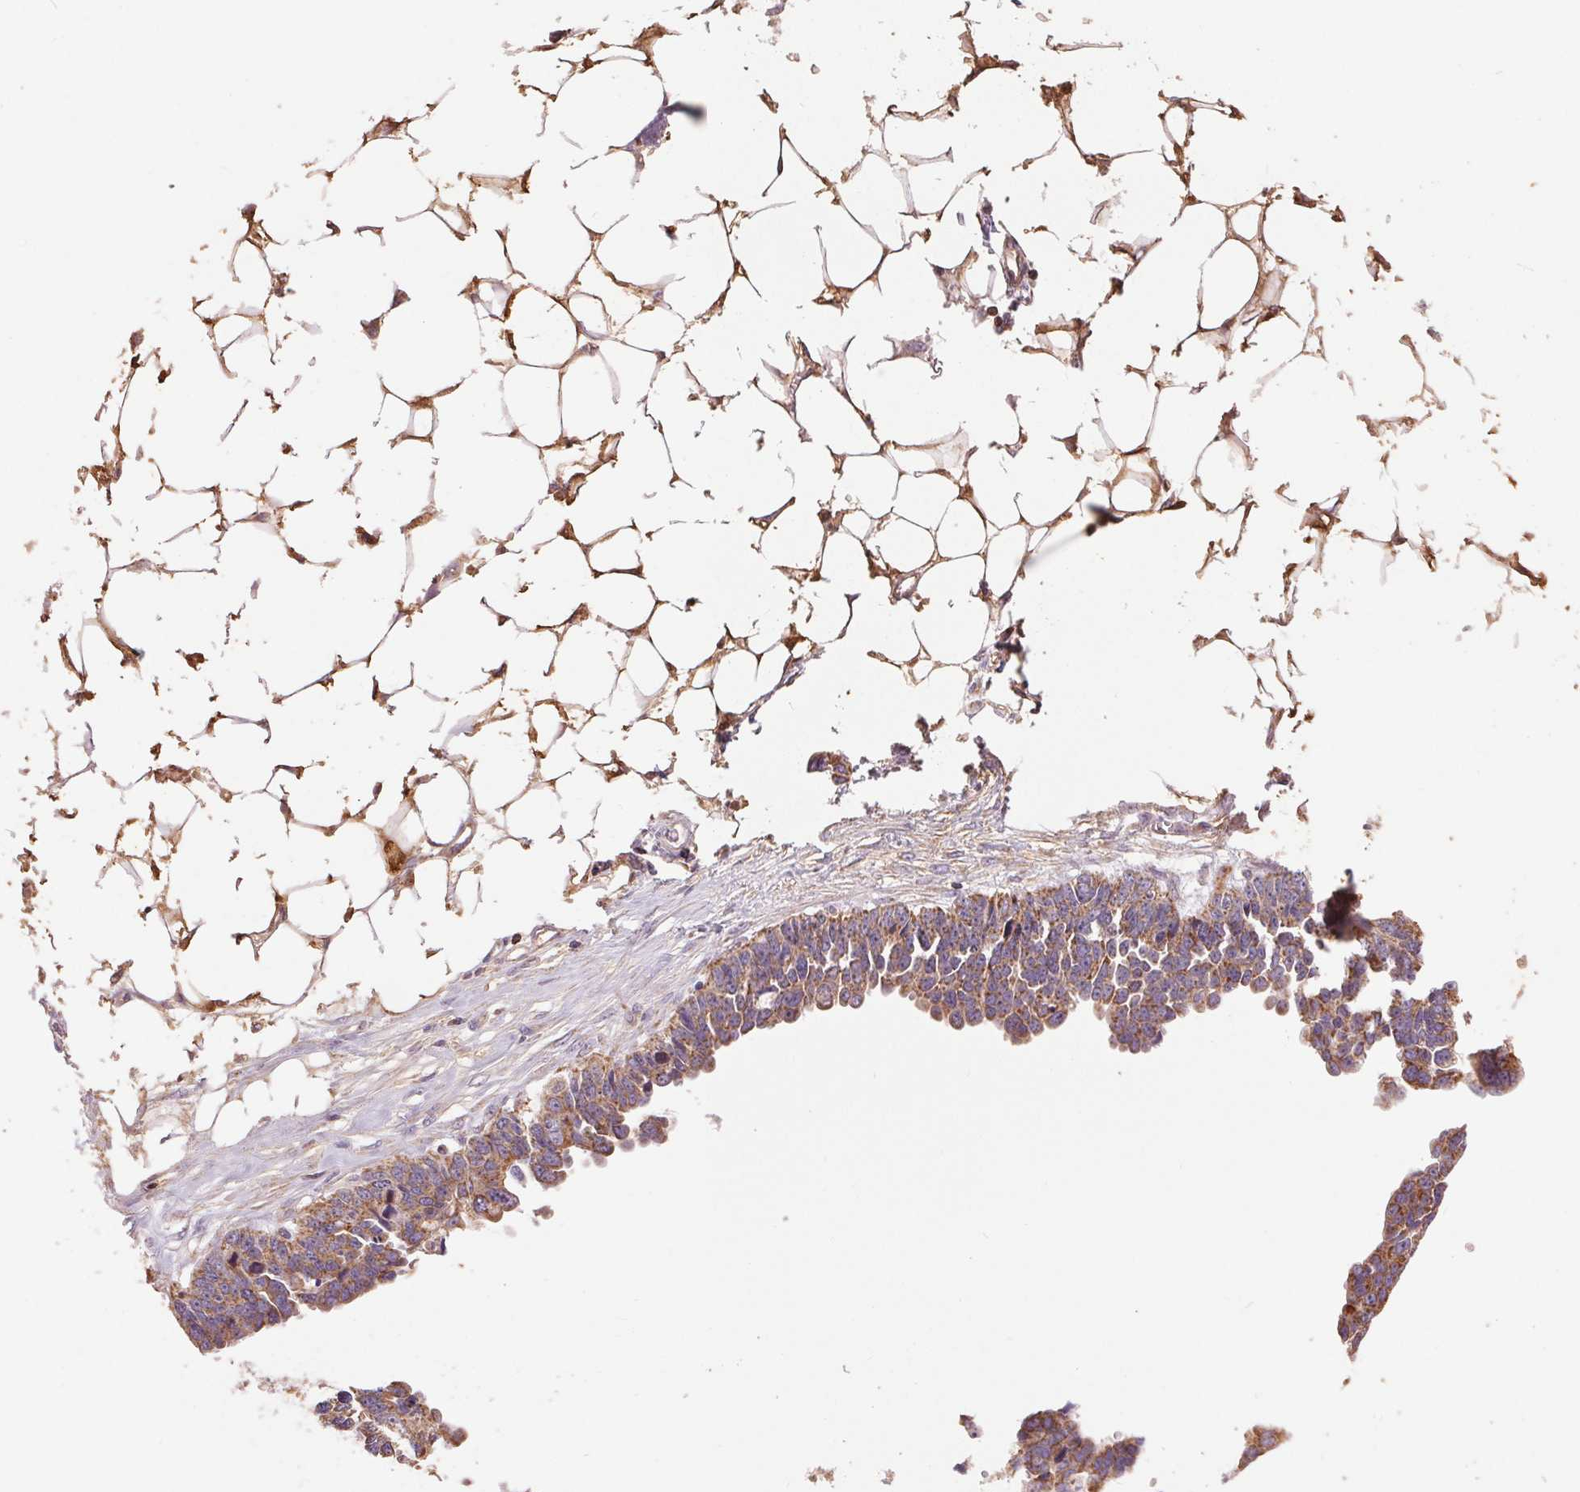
{"staining": {"intensity": "moderate", "quantity": ">75%", "location": "cytoplasmic/membranous"}, "tissue": "ovarian cancer", "cell_type": "Tumor cells", "image_type": "cancer", "snomed": [{"axis": "morphology", "description": "Cystadenocarcinoma, serous, NOS"}, {"axis": "topography", "description": "Ovary"}], "caption": "A brown stain labels moderate cytoplasmic/membranous positivity of a protein in serous cystadenocarcinoma (ovarian) tumor cells. The staining was performed using DAB (3,3'-diaminobenzidine), with brown indicating positive protein expression. Nuclei are stained blue with hematoxylin.", "gene": "DGUOK", "patient": {"sex": "female", "age": 76}}